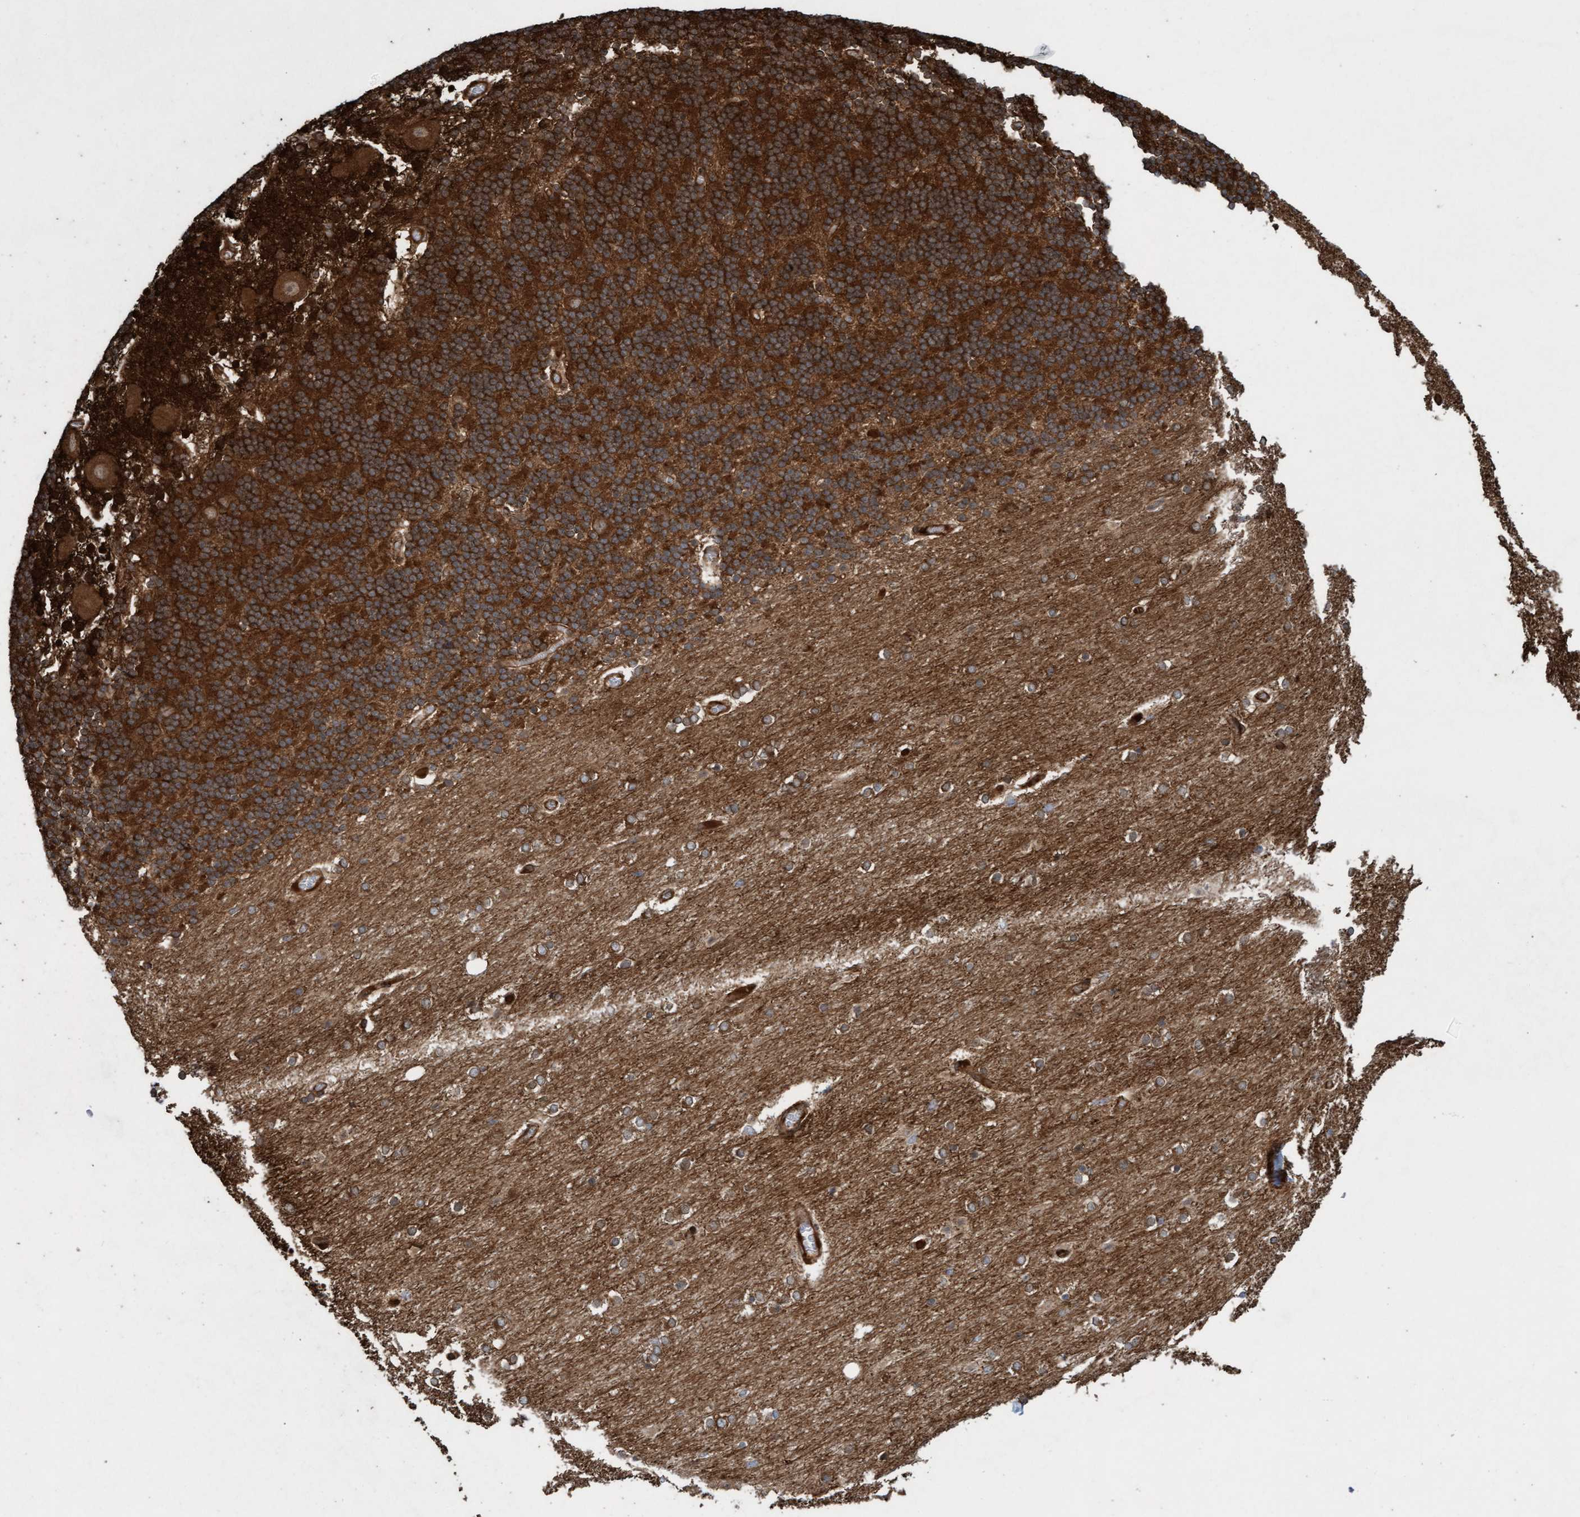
{"staining": {"intensity": "strong", "quantity": ">75%", "location": "cytoplasmic/membranous"}, "tissue": "cerebellum", "cell_type": "Cells in granular layer", "image_type": "normal", "snomed": [{"axis": "morphology", "description": "Normal tissue, NOS"}, {"axis": "topography", "description": "Cerebellum"}], "caption": "Protein expression analysis of normal cerebellum demonstrates strong cytoplasmic/membranous staining in about >75% of cells in granular layer. The staining was performed using DAB (3,3'-diaminobenzidine) to visualize the protein expression in brown, while the nuclei were stained in blue with hematoxylin (Magnification: 20x).", "gene": "CDC42EP4", "patient": {"sex": "female", "age": 54}}